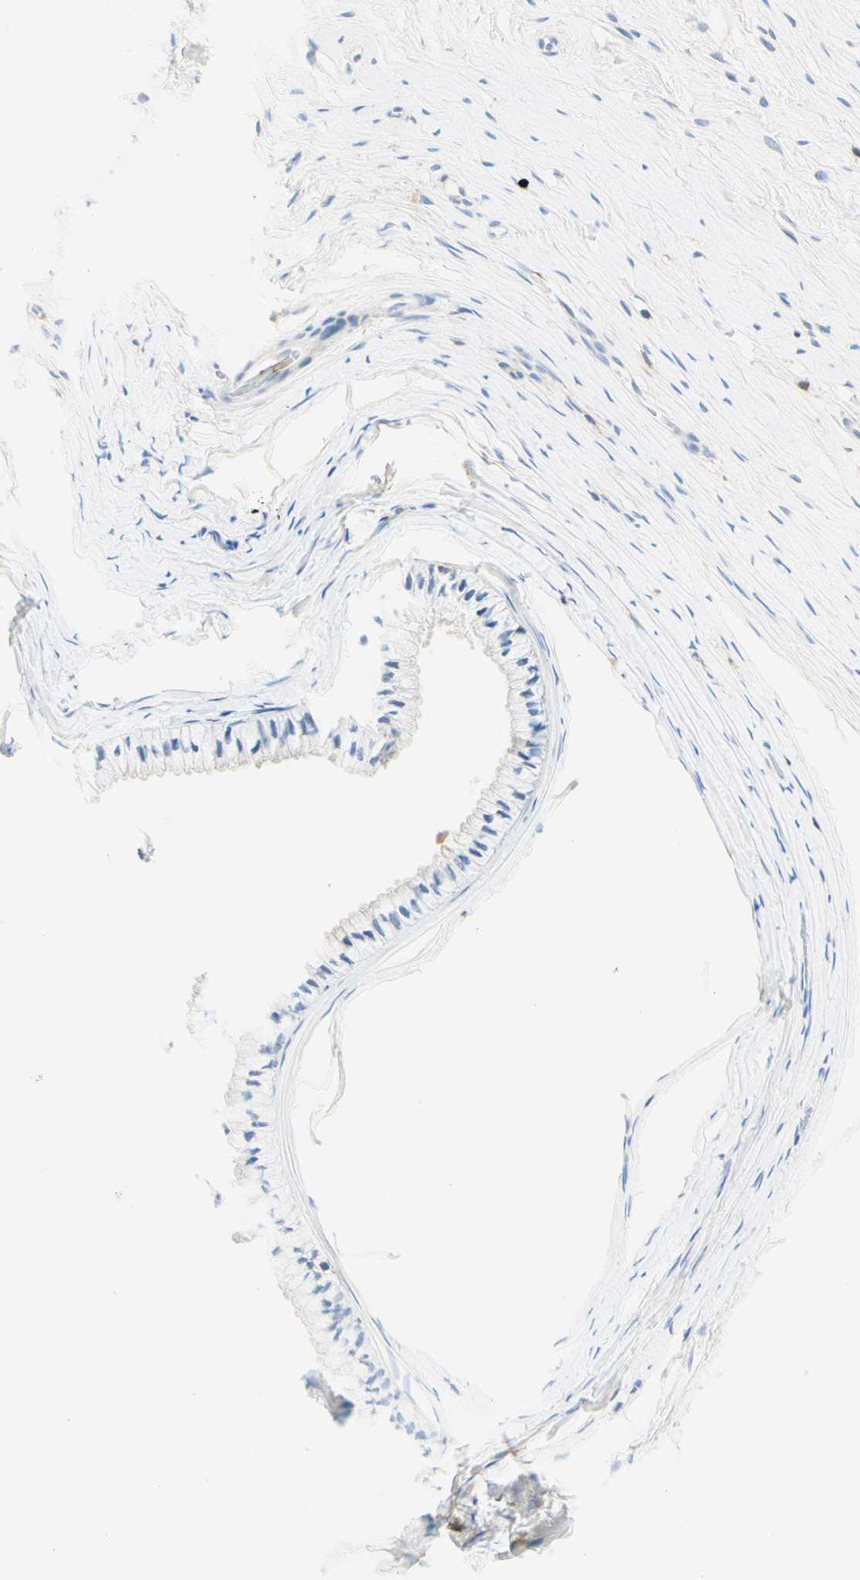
{"staining": {"intensity": "negative", "quantity": "none", "location": "none"}, "tissue": "cervix", "cell_type": "Glandular cells", "image_type": "normal", "snomed": [{"axis": "morphology", "description": "Normal tissue, NOS"}, {"axis": "topography", "description": "Cervix"}], "caption": "DAB (3,3'-diaminobenzidine) immunohistochemical staining of normal human cervix displays no significant expression in glandular cells. Nuclei are stained in blue.", "gene": "LAT", "patient": {"sex": "female", "age": 39}}